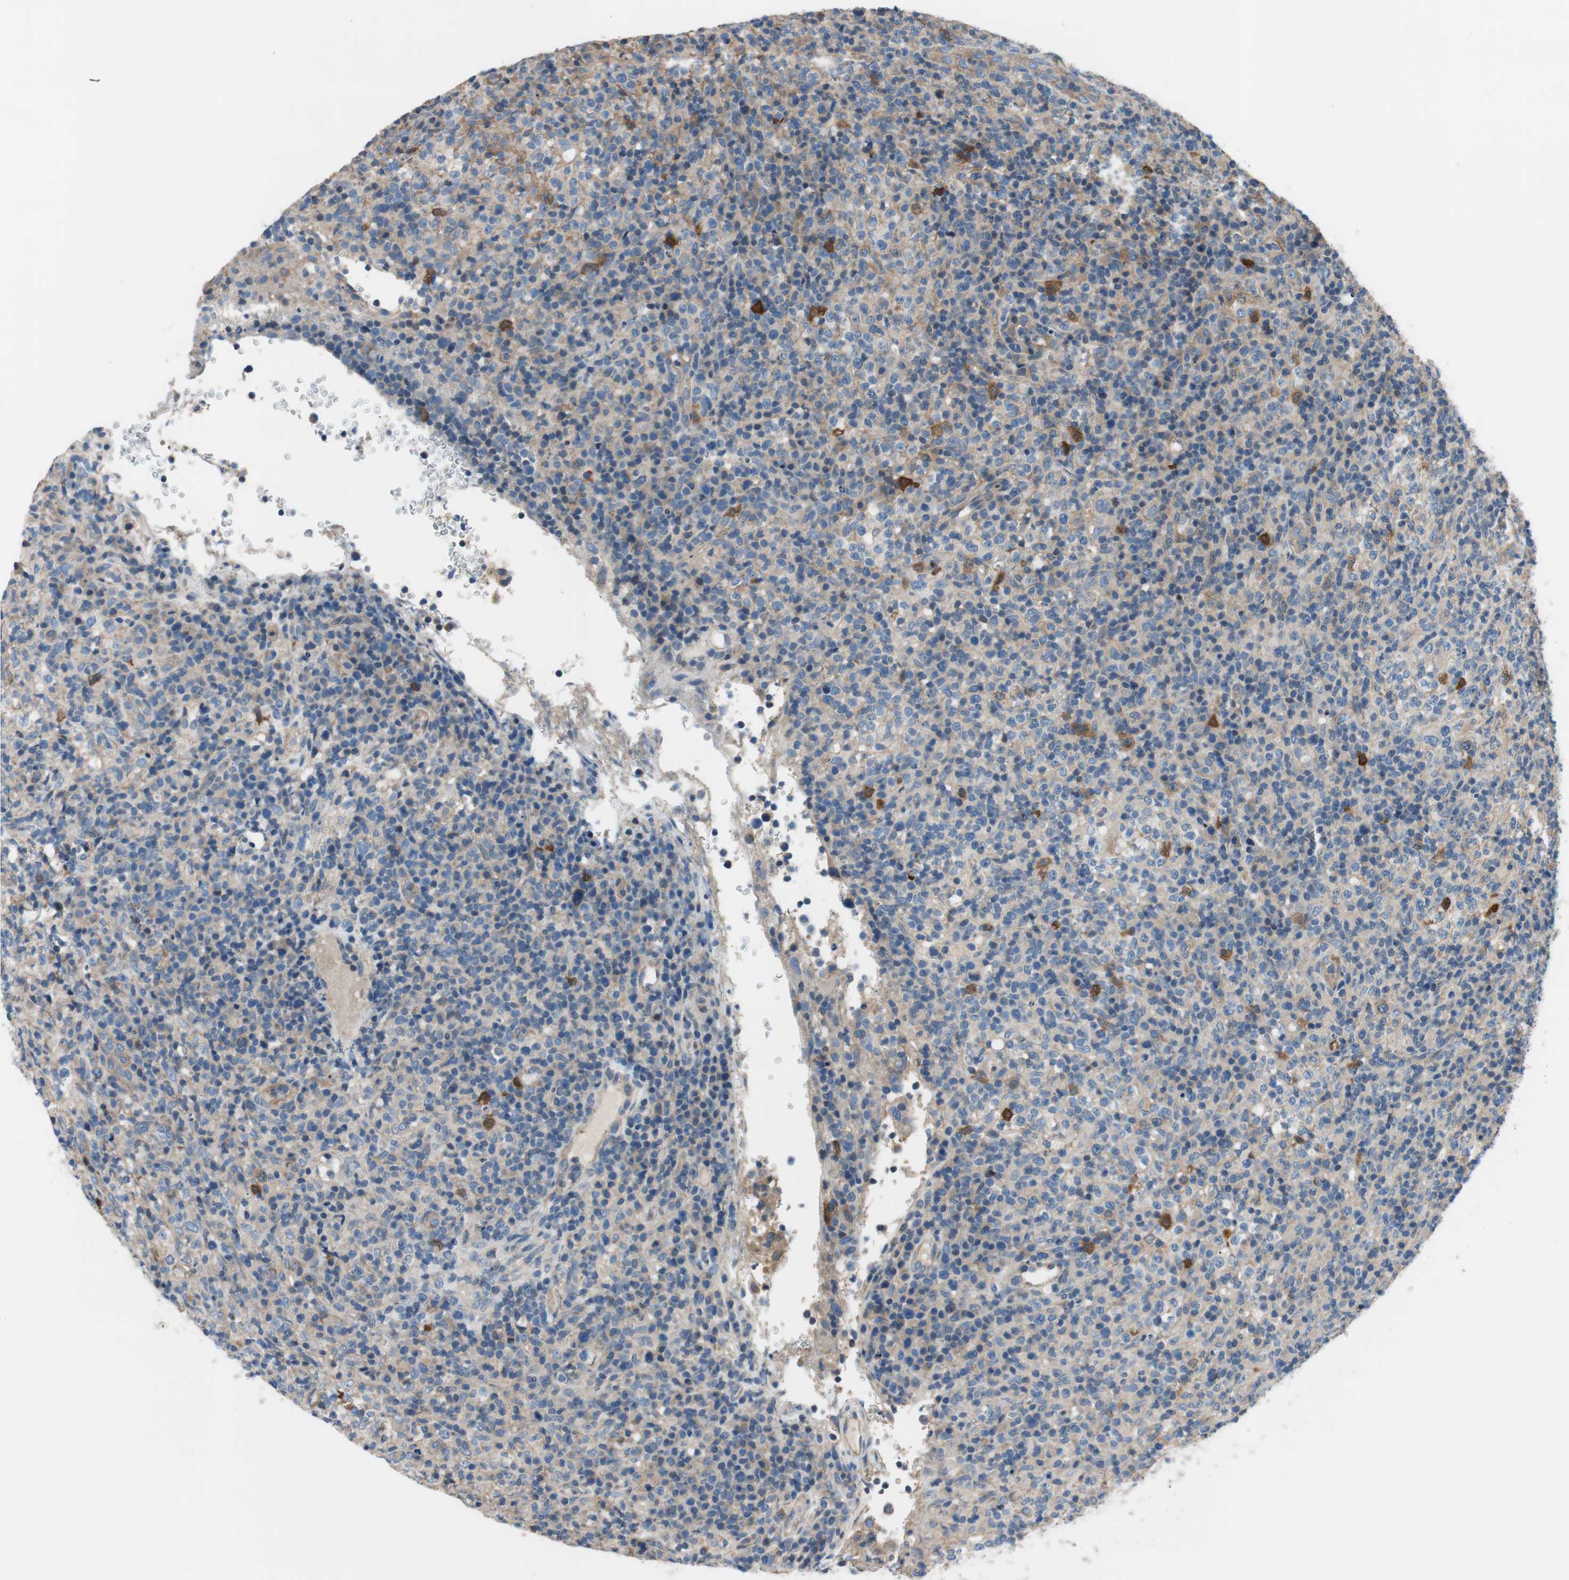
{"staining": {"intensity": "moderate", "quantity": "<25%", "location": "cytoplasmic/membranous"}, "tissue": "lymphoma", "cell_type": "Tumor cells", "image_type": "cancer", "snomed": [{"axis": "morphology", "description": "Malignant lymphoma, non-Hodgkin's type, High grade"}, {"axis": "topography", "description": "Lymph node"}], "caption": "Lymphoma was stained to show a protein in brown. There is low levels of moderate cytoplasmic/membranous staining in about <25% of tumor cells. Immunohistochemistry stains the protein of interest in brown and the nuclei are stained blue.", "gene": "CALML3", "patient": {"sex": "female", "age": 76}}